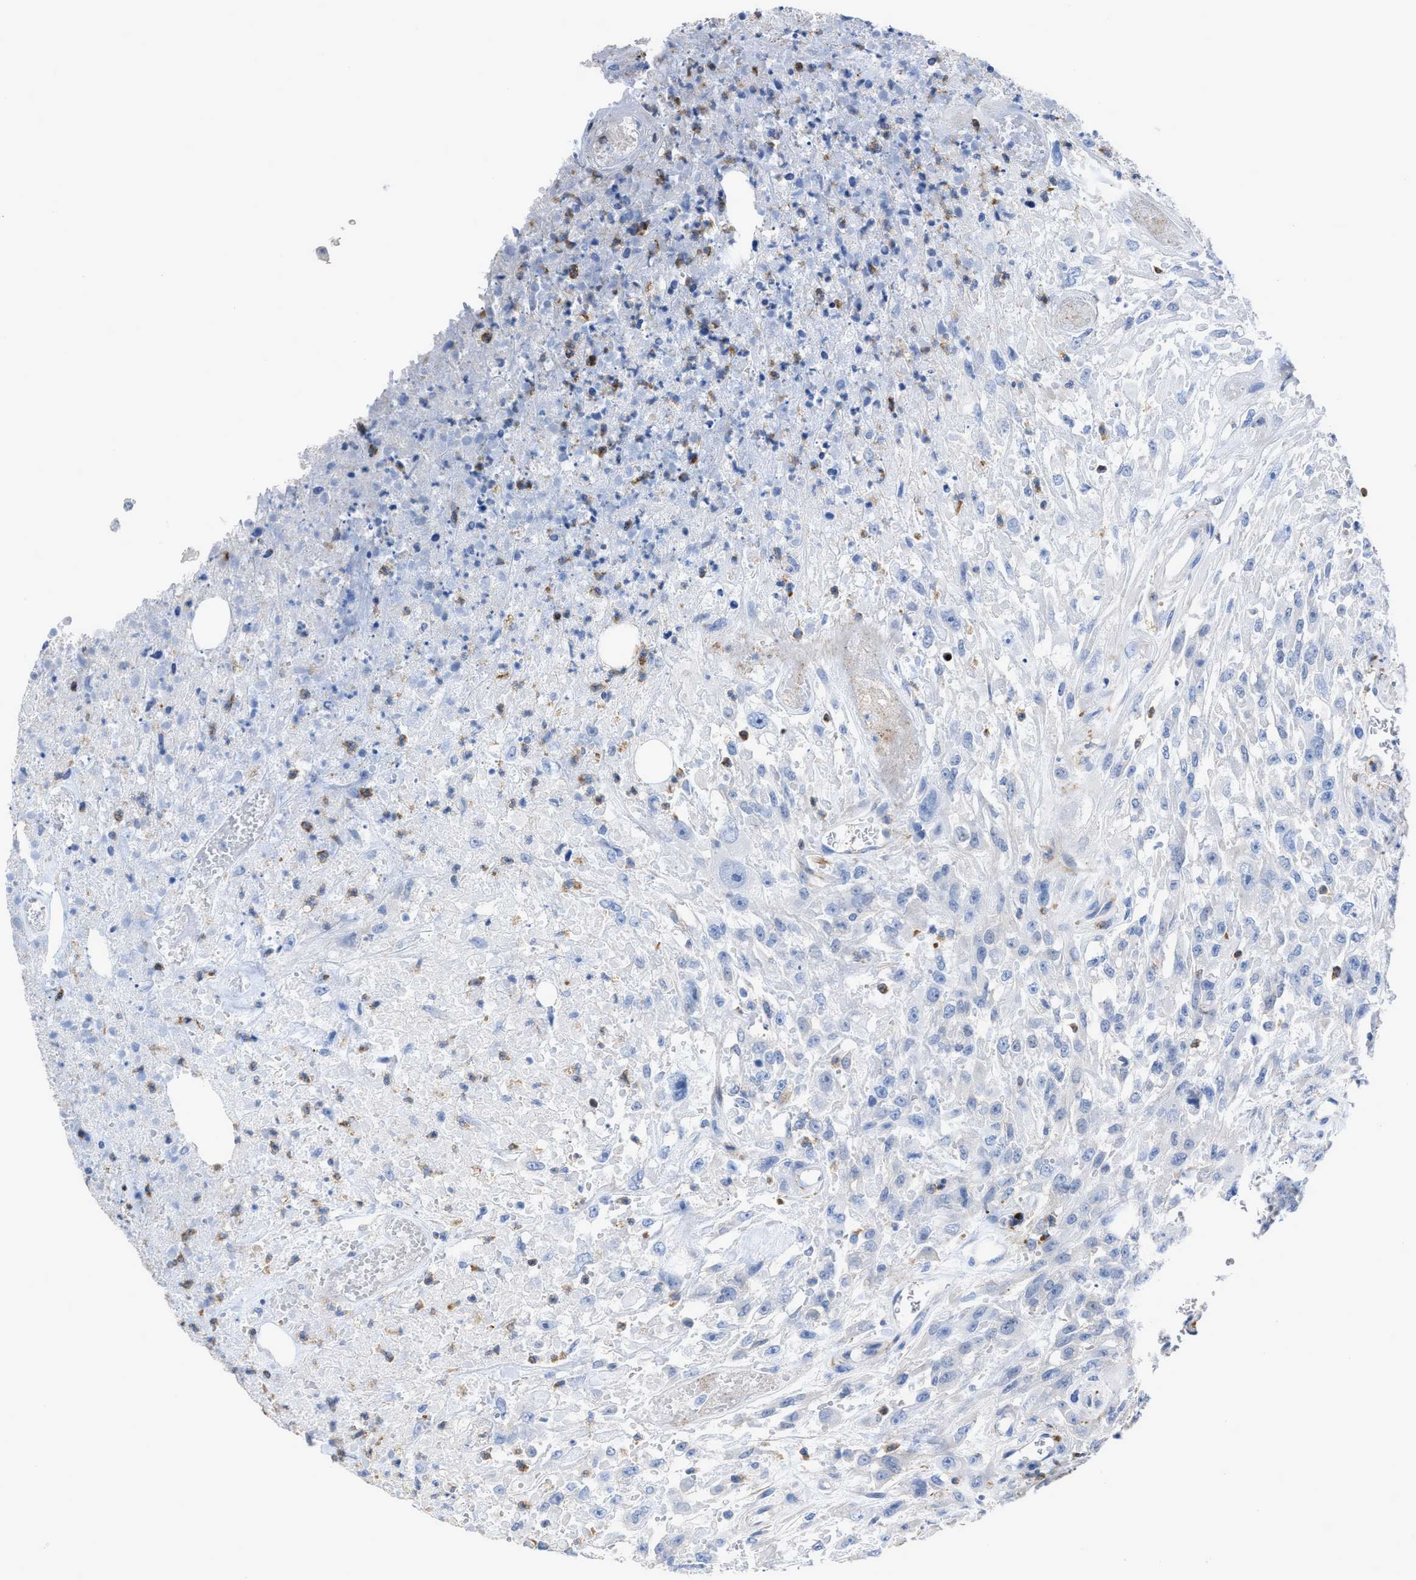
{"staining": {"intensity": "negative", "quantity": "none", "location": "none"}, "tissue": "urothelial cancer", "cell_type": "Tumor cells", "image_type": "cancer", "snomed": [{"axis": "morphology", "description": "Urothelial carcinoma, High grade"}, {"axis": "topography", "description": "Urinary bladder"}], "caption": "Immunohistochemical staining of high-grade urothelial carcinoma displays no significant positivity in tumor cells.", "gene": "PRMT2", "patient": {"sex": "male", "age": 46}}